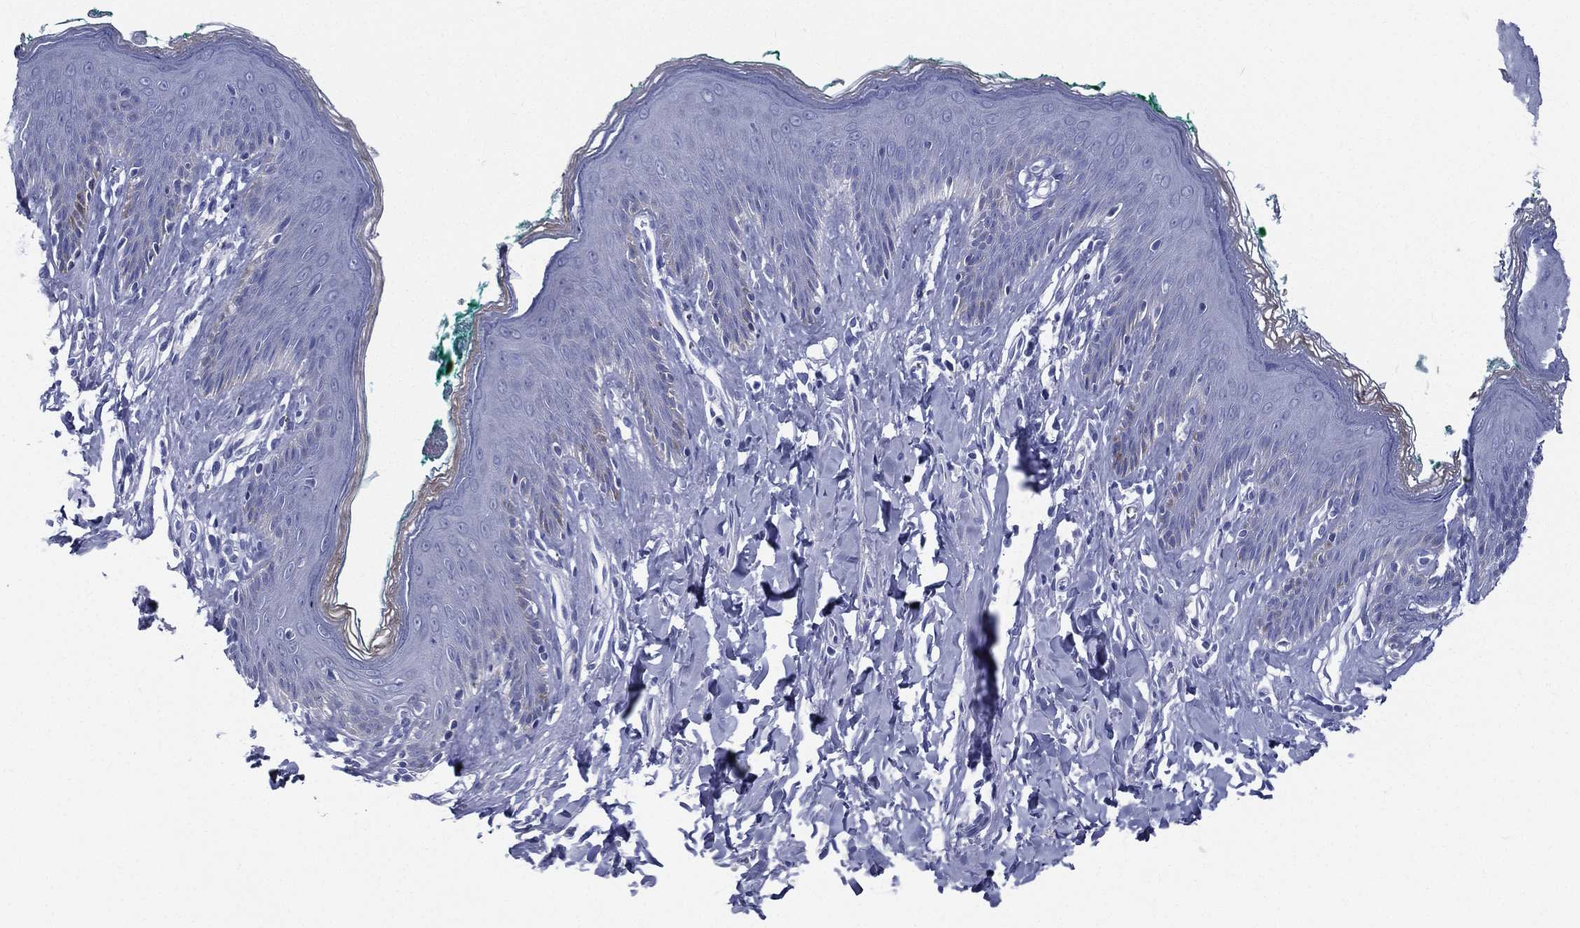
{"staining": {"intensity": "negative", "quantity": "none", "location": "none"}, "tissue": "skin", "cell_type": "Epidermal cells", "image_type": "normal", "snomed": [{"axis": "morphology", "description": "Normal tissue, NOS"}, {"axis": "topography", "description": "Vulva"}], "caption": "This is an immunohistochemistry (IHC) histopathology image of benign skin. There is no staining in epidermal cells.", "gene": "RSPH4A", "patient": {"sex": "female", "age": 66}}